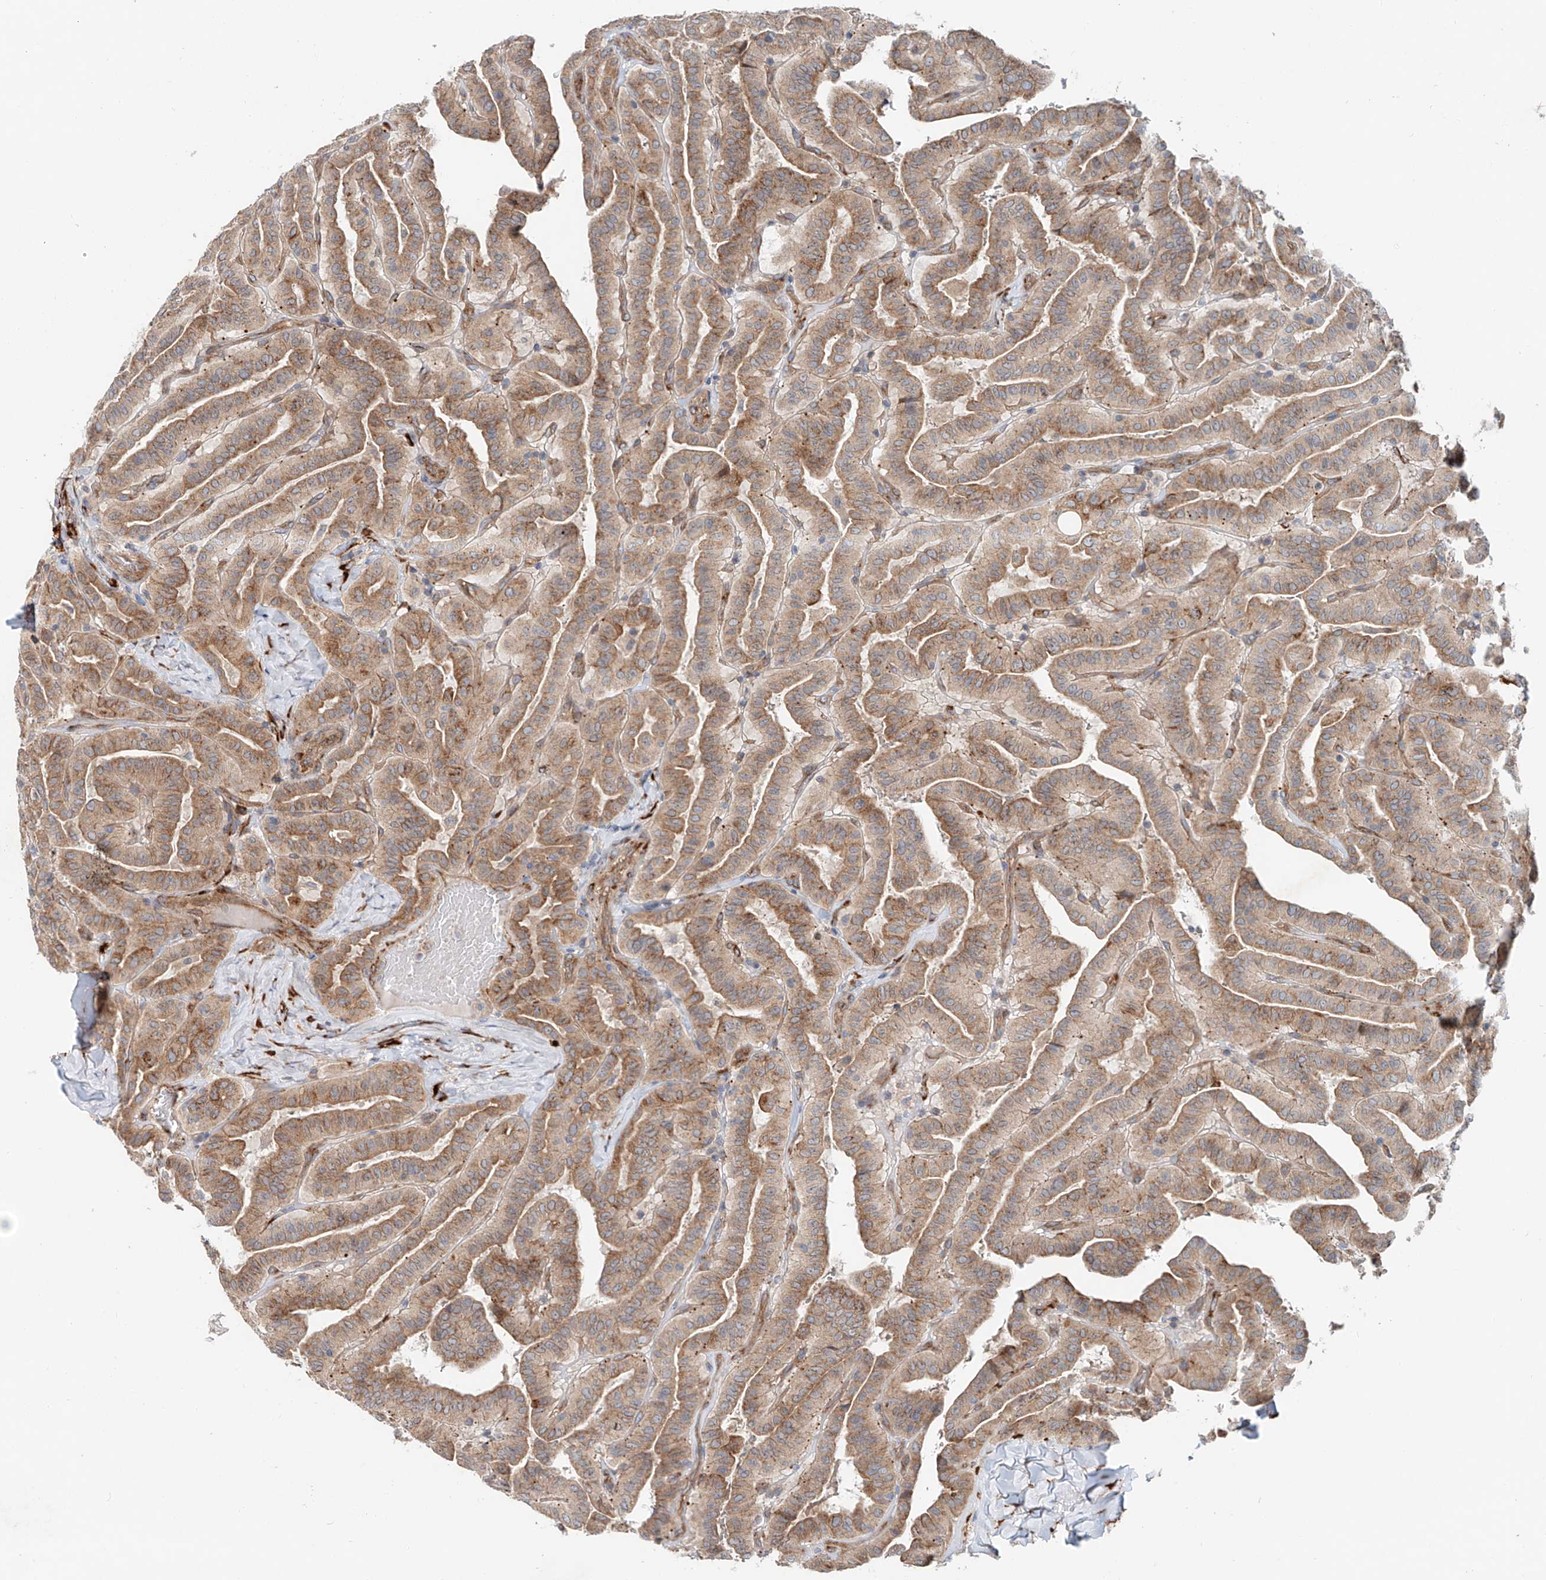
{"staining": {"intensity": "moderate", "quantity": ">75%", "location": "cytoplasmic/membranous"}, "tissue": "thyroid cancer", "cell_type": "Tumor cells", "image_type": "cancer", "snomed": [{"axis": "morphology", "description": "Papillary adenocarcinoma, NOS"}, {"axis": "topography", "description": "Thyroid gland"}], "caption": "An image of human thyroid cancer (papillary adenocarcinoma) stained for a protein demonstrates moderate cytoplasmic/membranous brown staining in tumor cells.", "gene": "SNAP29", "patient": {"sex": "male", "age": 77}}